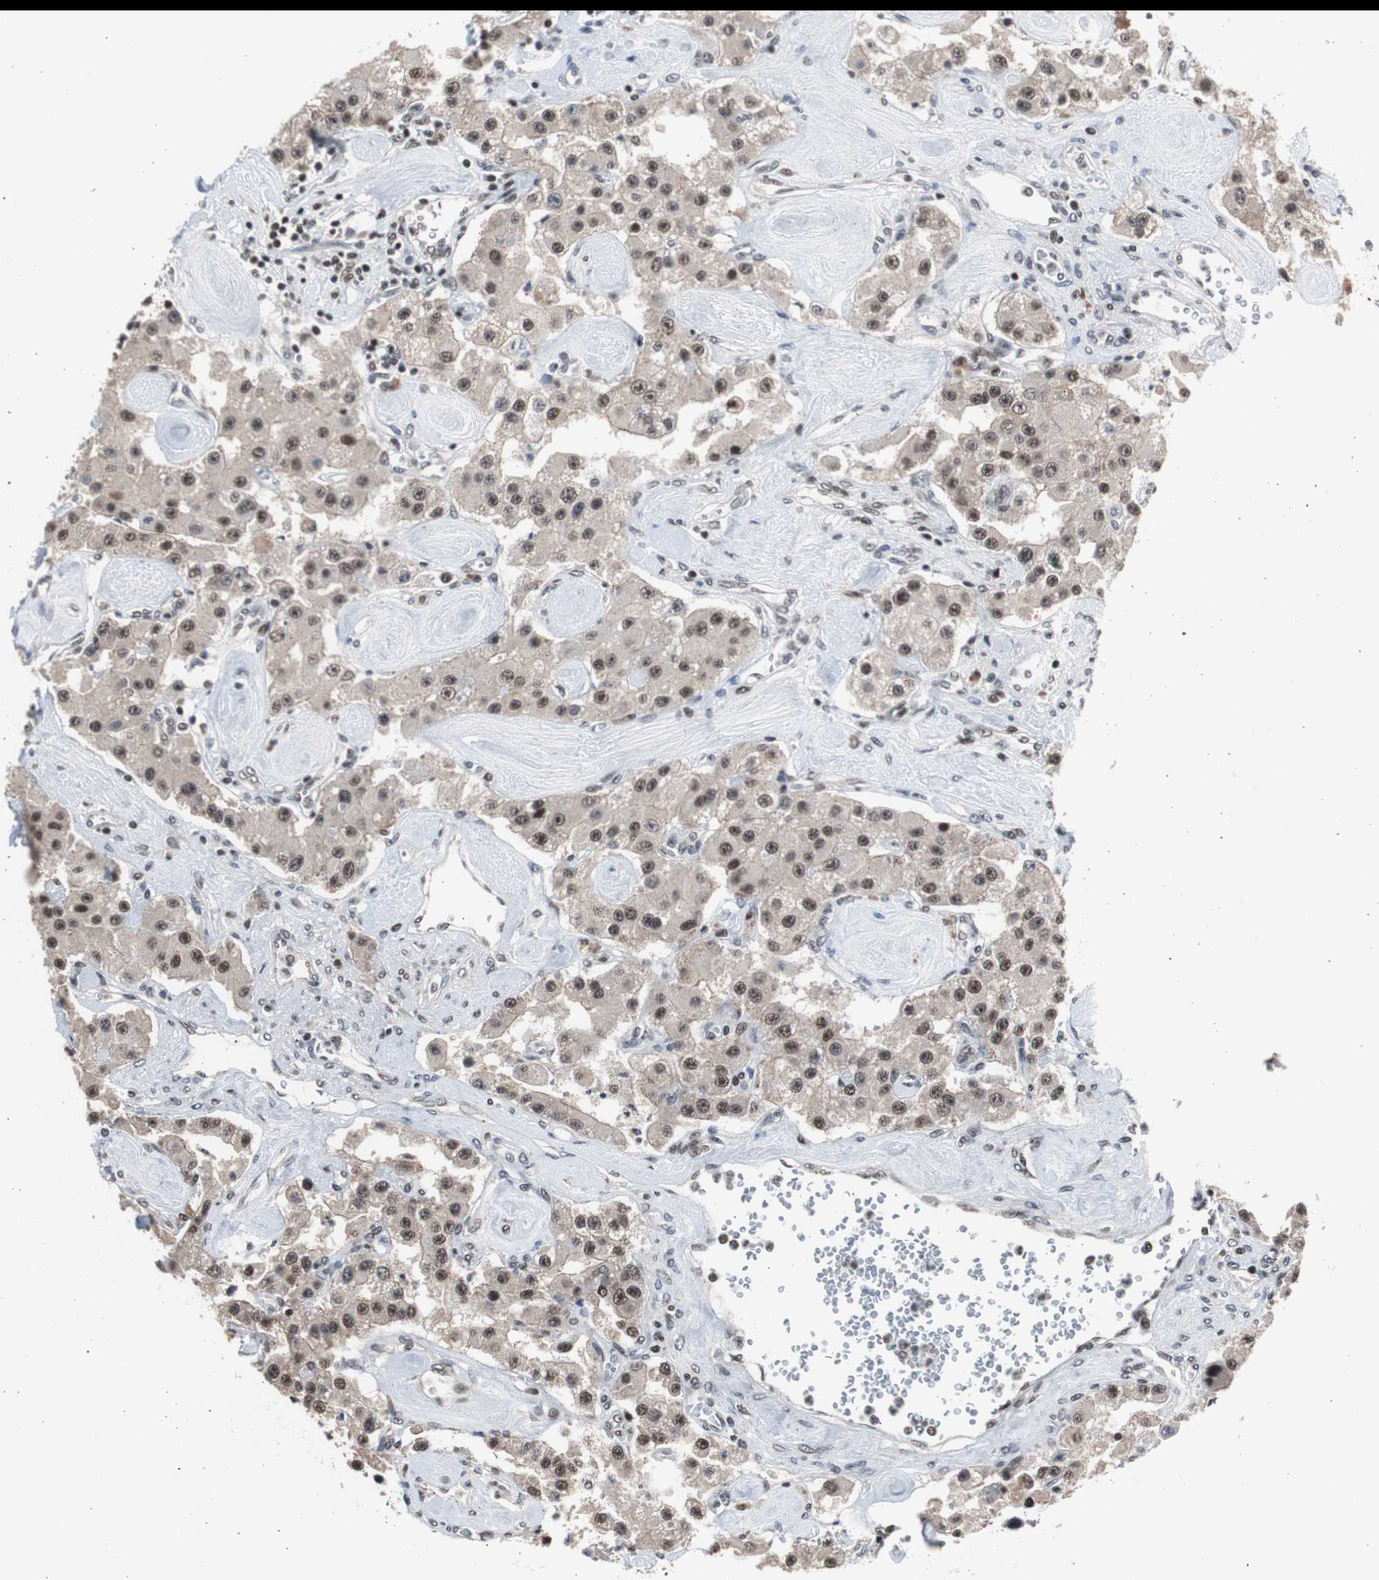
{"staining": {"intensity": "moderate", "quantity": ">75%", "location": "nuclear"}, "tissue": "carcinoid", "cell_type": "Tumor cells", "image_type": "cancer", "snomed": [{"axis": "morphology", "description": "Carcinoid, malignant, NOS"}, {"axis": "topography", "description": "Pancreas"}], "caption": "Protein staining demonstrates moderate nuclear staining in about >75% of tumor cells in carcinoid (malignant).", "gene": "RPA1", "patient": {"sex": "male", "age": 41}}